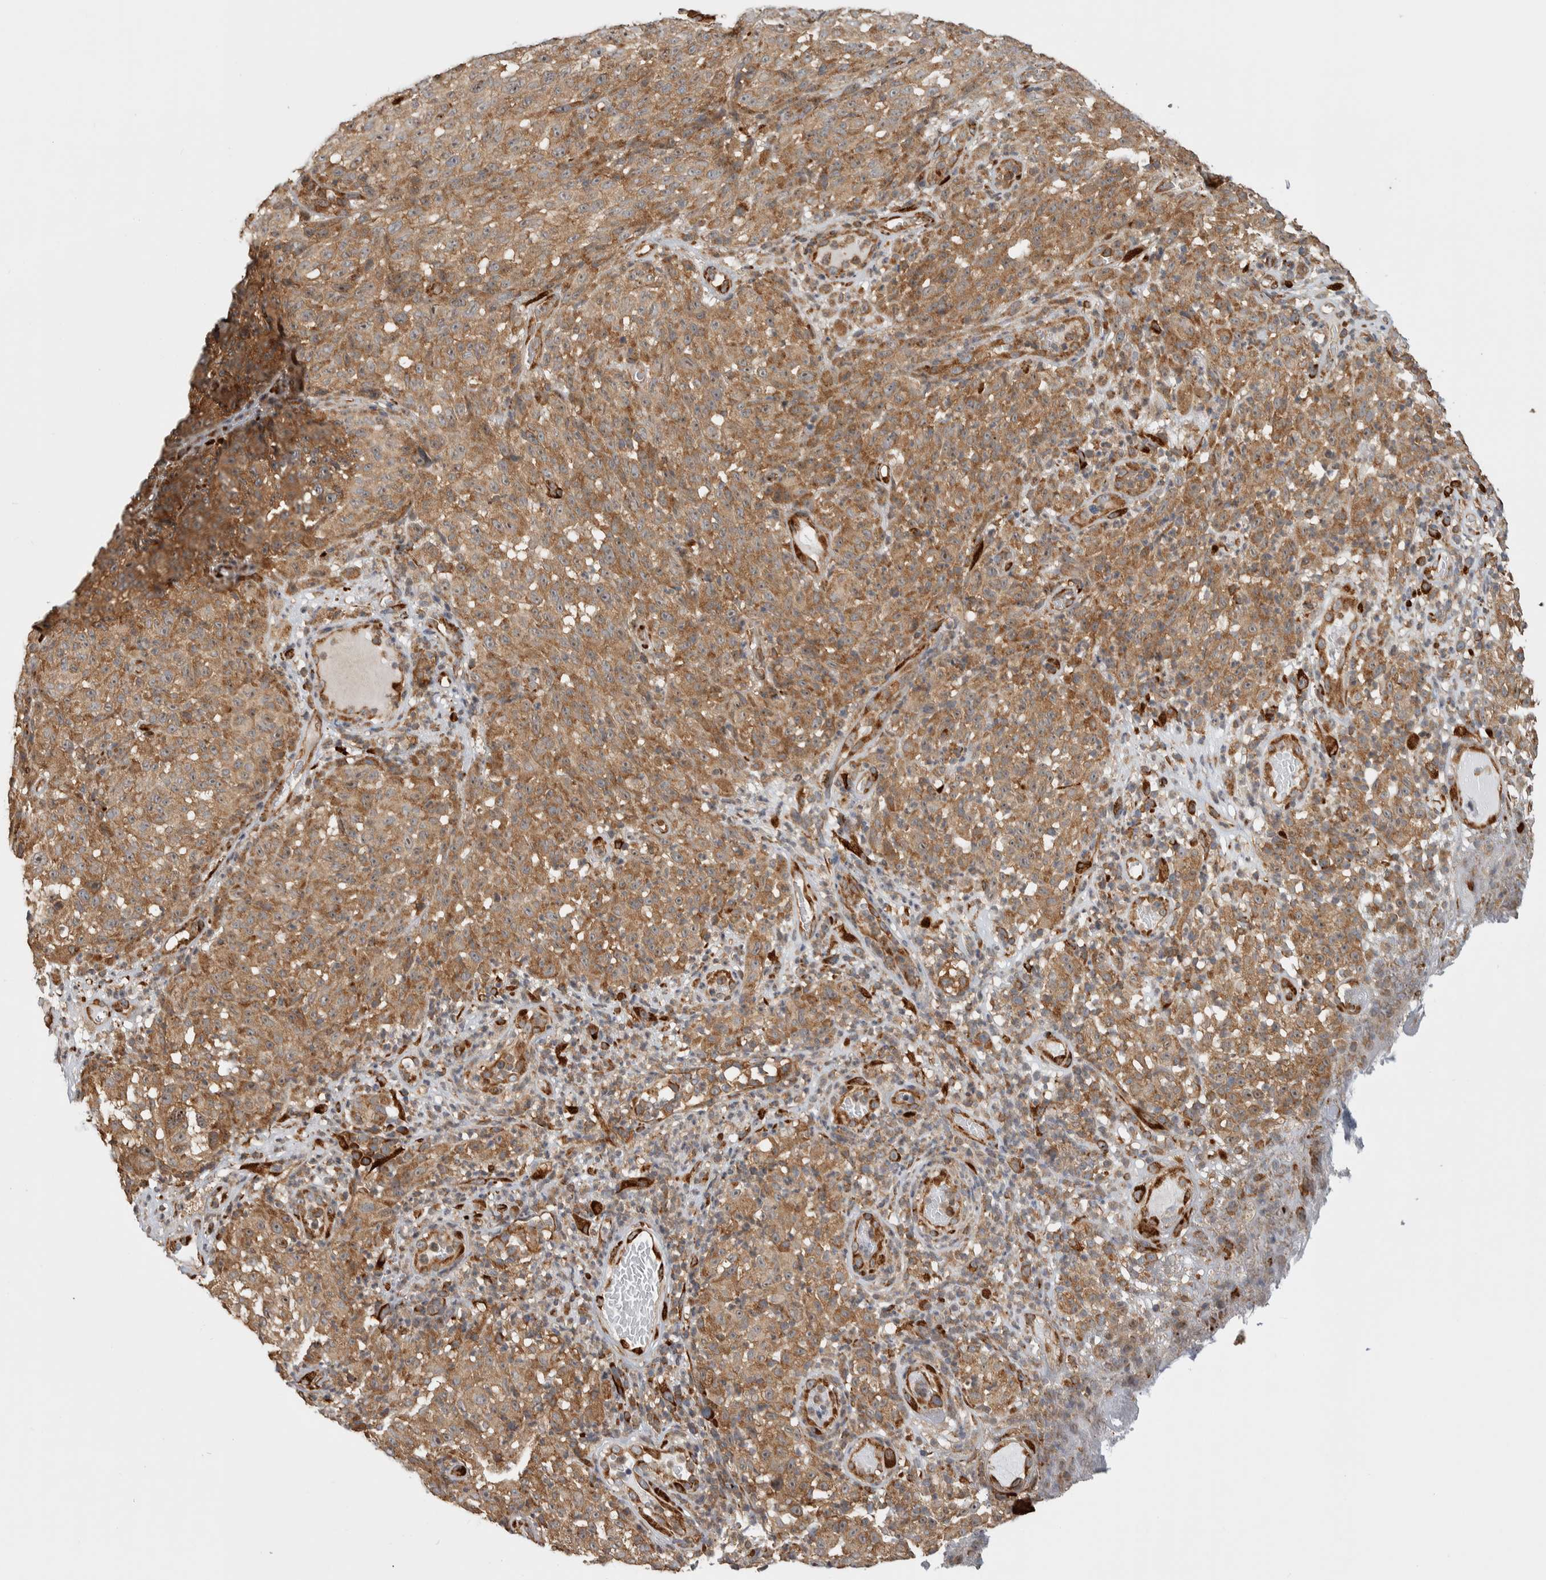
{"staining": {"intensity": "moderate", "quantity": ">75%", "location": "cytoplasmic/membranous"}, "tissue": "melanoma", "cell_type": "Tumor cells", "image_type": "cancer", "snomed": [{"axis": "morphology", "description": "Malignant melanoma, NOS"}, {"axis": "topography", "description": "Skin"}], "caption": "Immunohistochemistry (IHC) micrograph of neoplastic tissue: human malignant melanoma stained using IHC exhibits medium levels of moderate protein expression localized specifically in the cytoplasmic/membranous of tumor cells, appearing as a cytoplasmic/membranous brown color.", "gene": "EIF3H", "patient": {"sex": "female", "age": 82}}